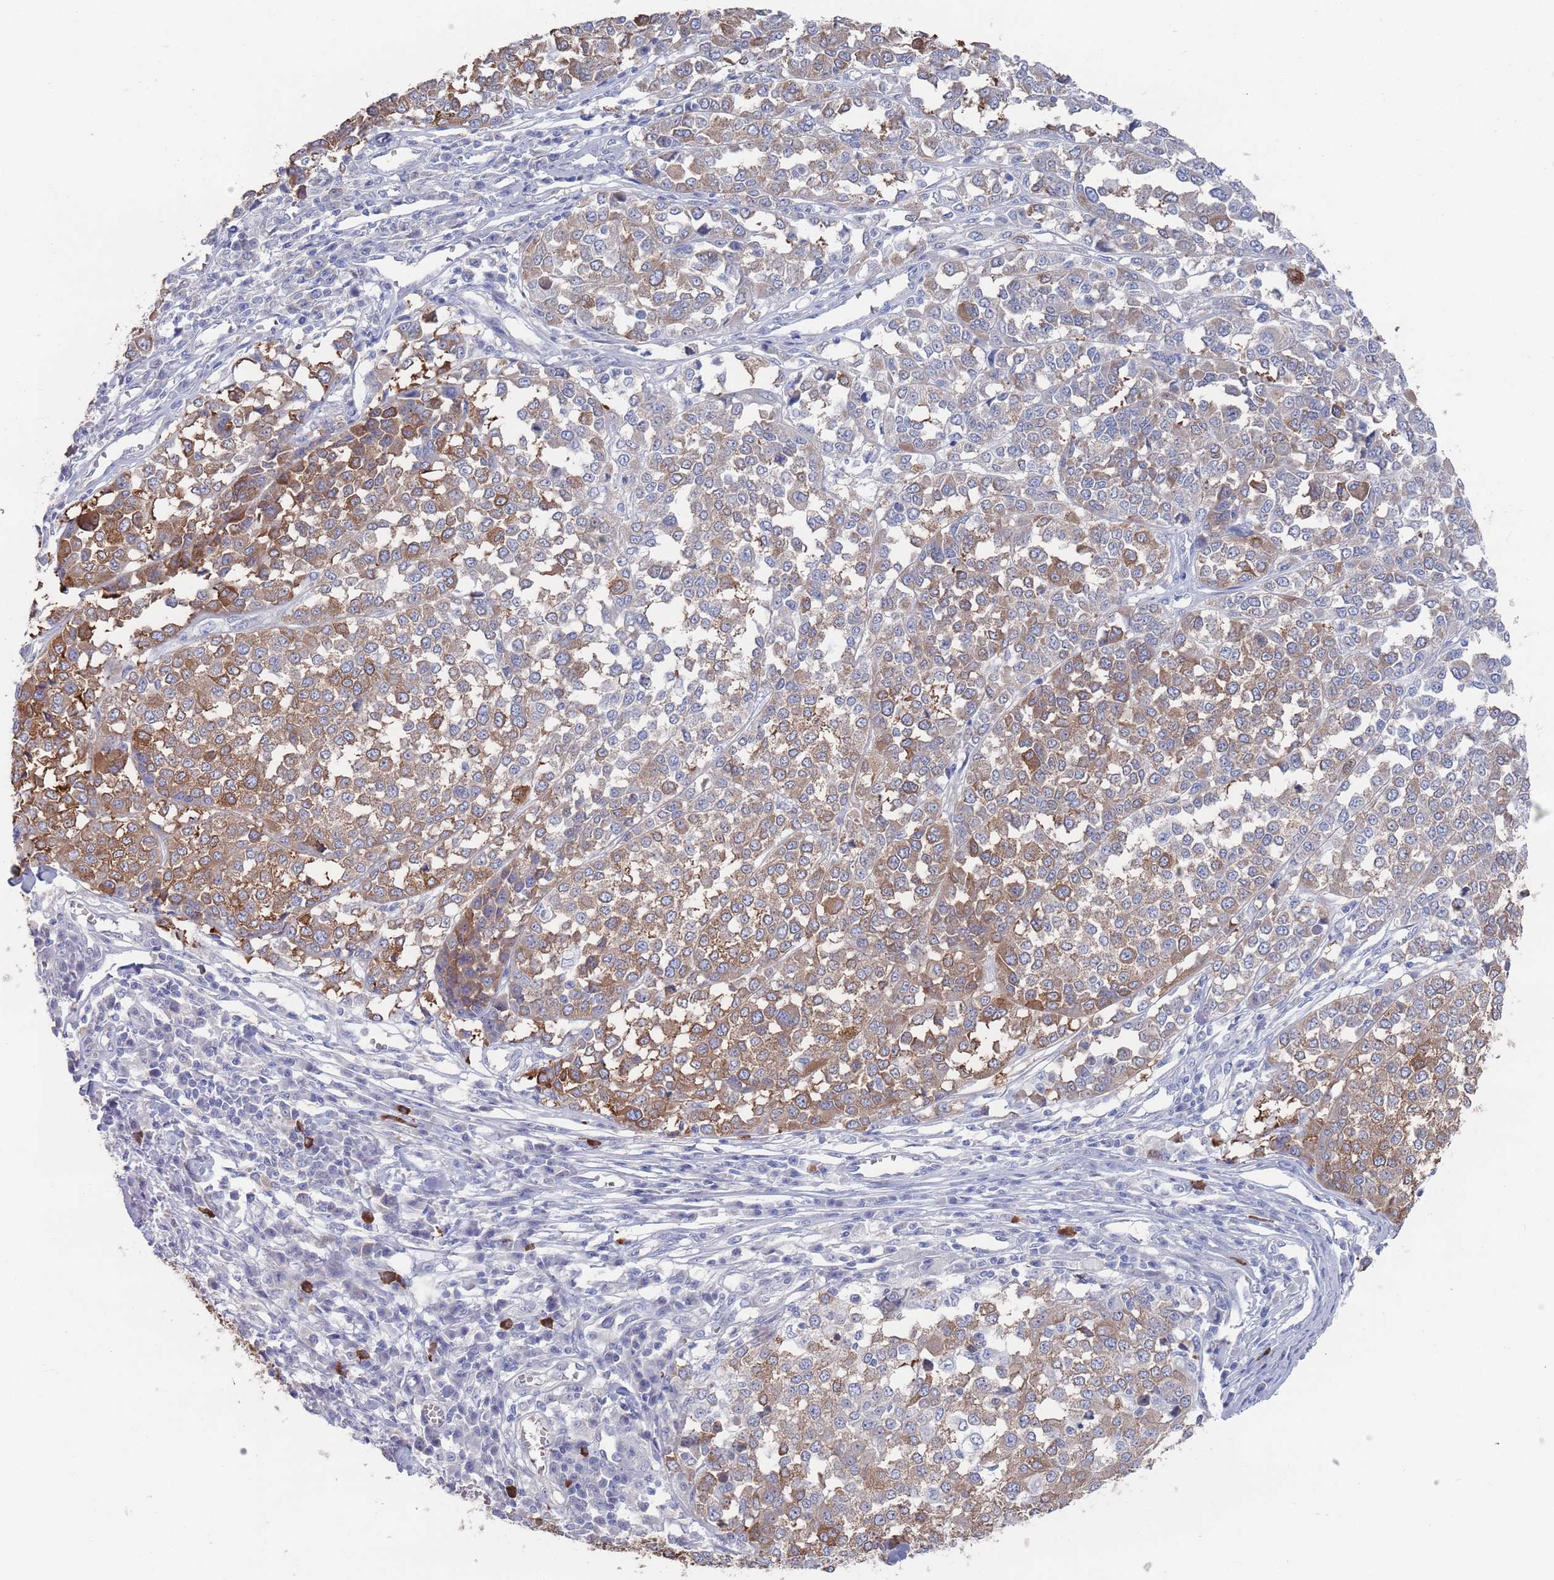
{"staining": {"intensity": "moderate", "quantity": "25%-75%", "location": "cytoplasmic/membranous"}, "tissue": "melanoma", "cell_type": "Tumor cells", "image_type": "cancer", "snomed": [{"axis": "morphology", "description": "Malignant melanoma, Metastatic site"}, {"axis": "topography", "description": "Lymph node"}], "caption": "The micrograph shows a brown stain indicating the presence of a protein in the cytoplasmic/membranous of tumor cells in melanoma.", "gene": "TMCO3", "patient": {"sex": "male", "age": 44}}